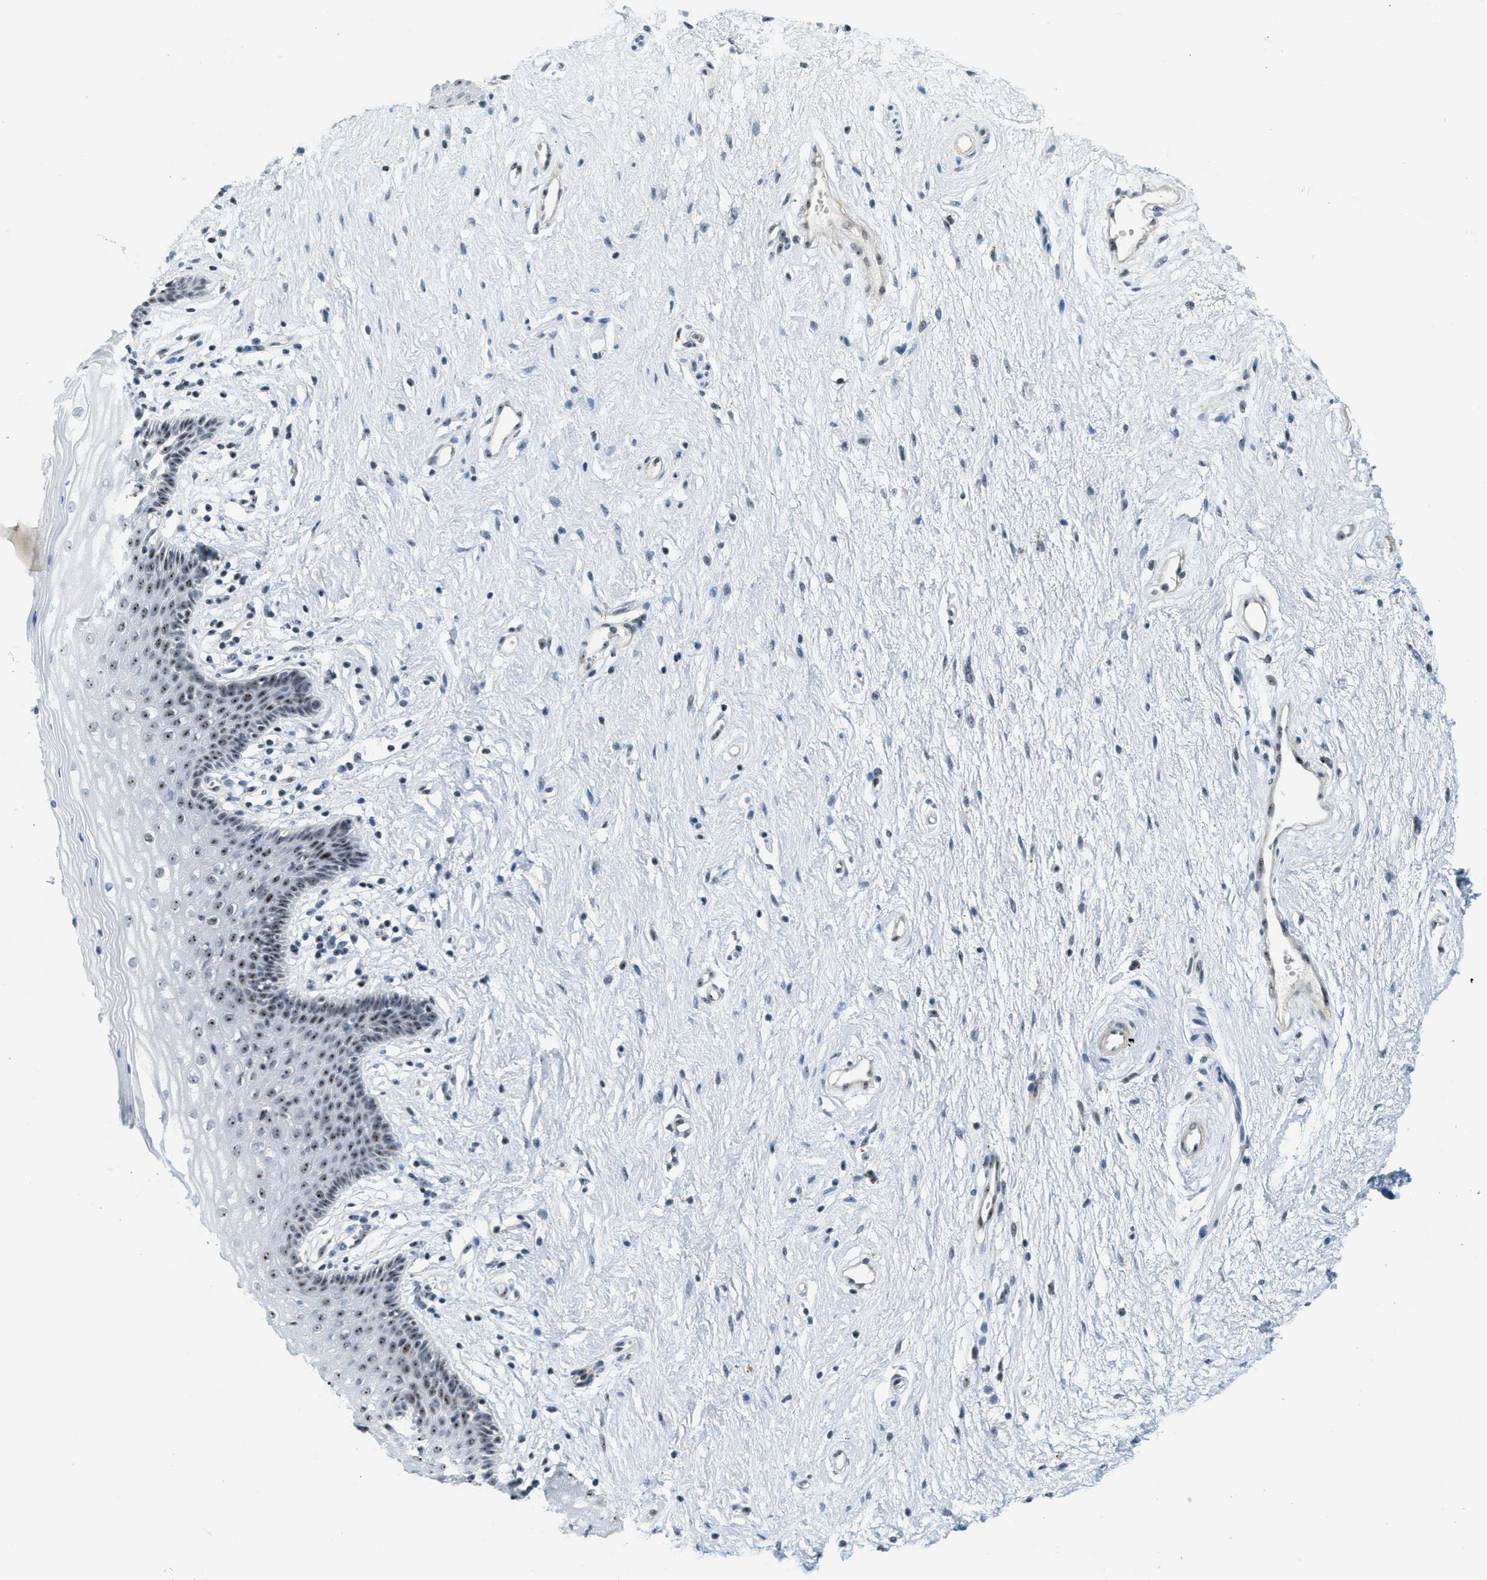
{"staining": {"intensity": "strong", "quantity": "25%-75%", "location": "nuclear"}, "tissue": "vagina", "cell_type": "Squamous epithelial cells", "image_type": "normal", "snomed": [{"axis": "morphology", "description": "Normal tissue, NOS"}, {"axis": "topography", "description": "Vagina"}], "caption": "Immunohistochemistry (IHC) histopathology image of normal vagina: vagina stained using IHC exhibits high levels of strong protein expression localized specifically in the nuclear of squamous epithelial cells, appearing as a nuclear brown color.", "gene": "DDX47", "patient": {"sex": "female", "age": 44}}